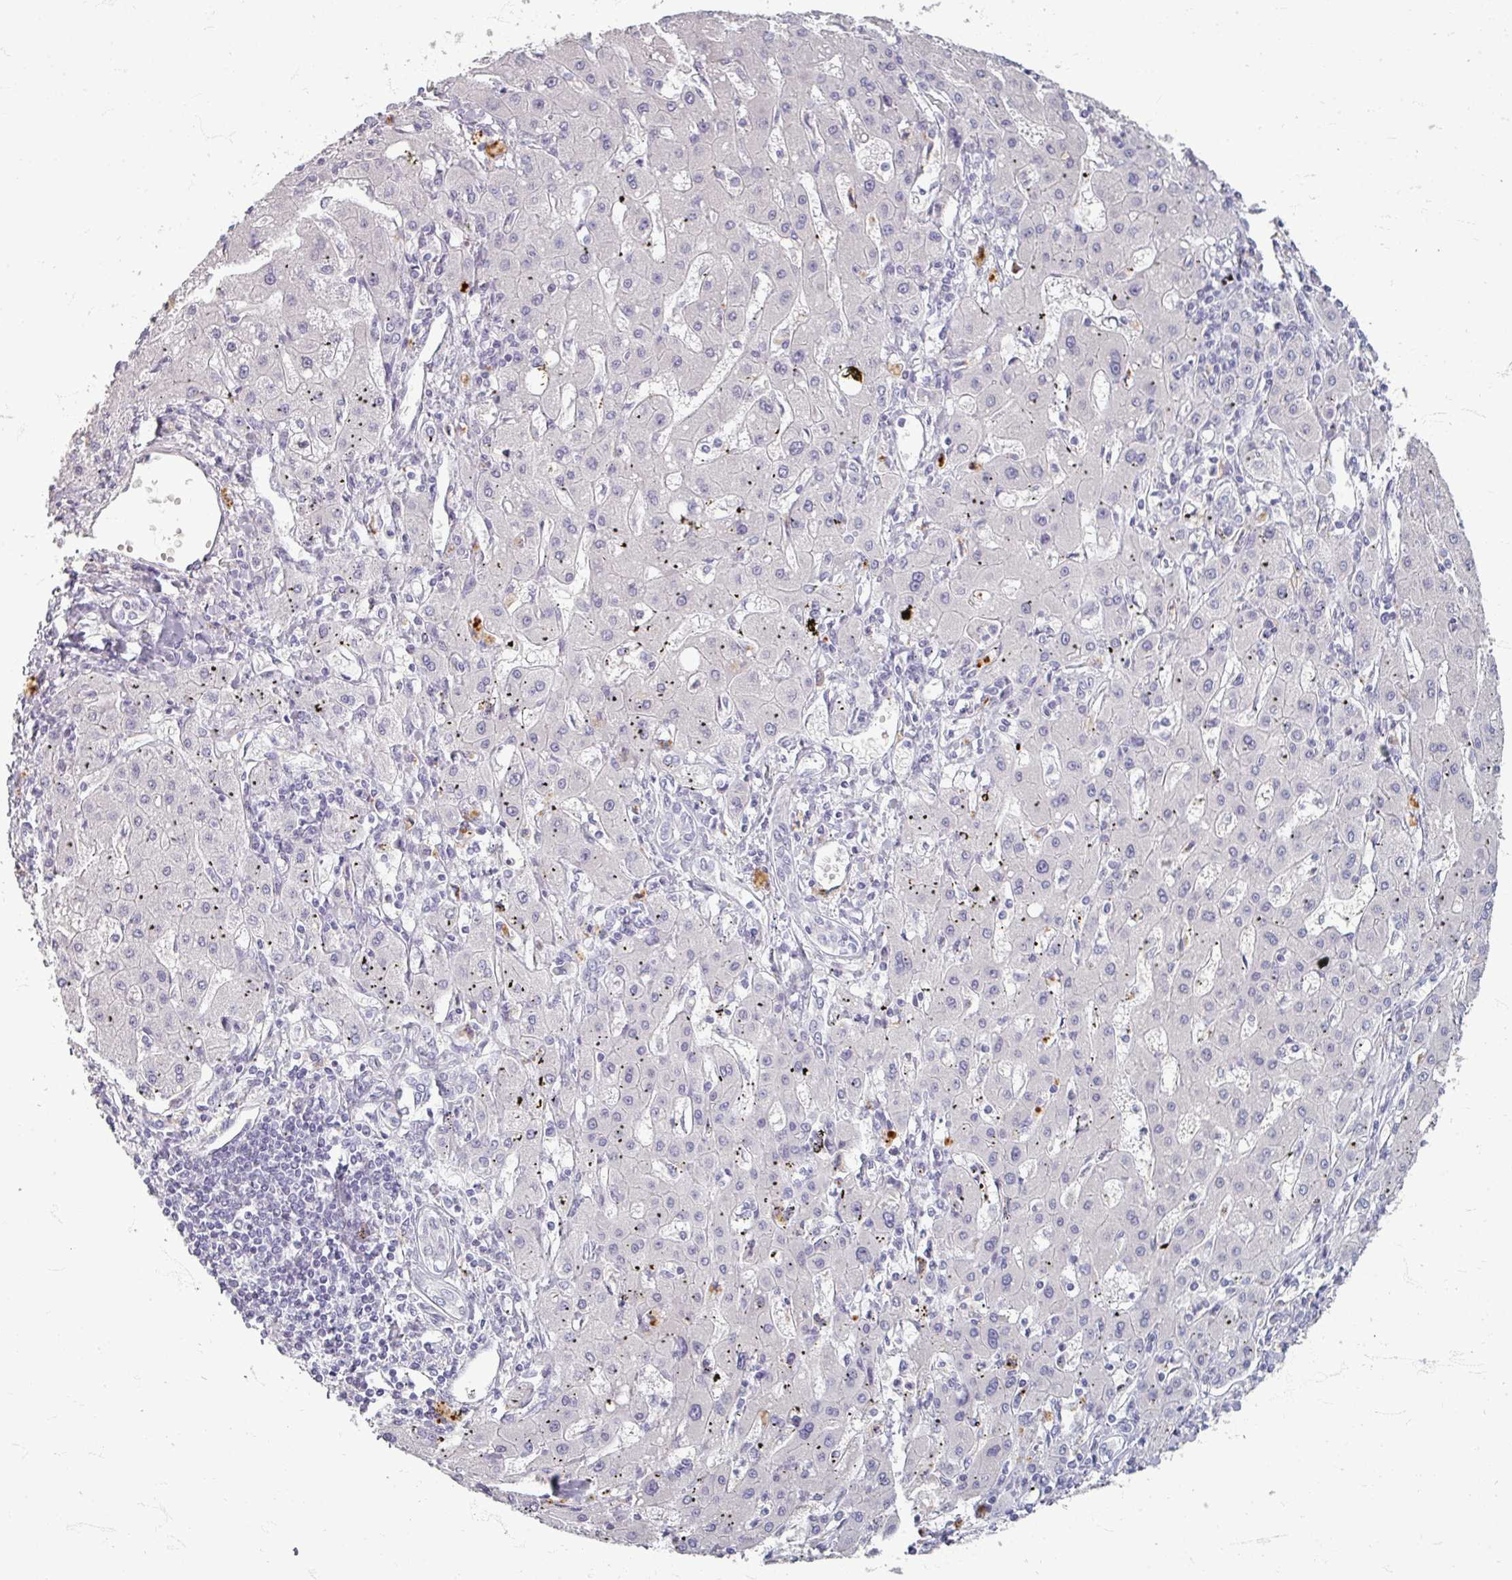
{"staining": {"intensity": "negative", "quantity": "none", "location": "none"}, "tissue": "liver cancer", "cell_type": "Tumor cells", "image_type": "cancer", "snomed": [{"axis": "morphology", "description": "Carcinoma, Hepatocellular, NOS"}, {"axis": "topography", "description": "Liver"}], "caption": "High power microscopy photomicrograph of an immunohistochemistry image of liver hepatocellular carcinoma, revealing no significant positivity in tumor cells.", "gene": "ZNF878", "patient": {"sex": "male", "age": 72}}